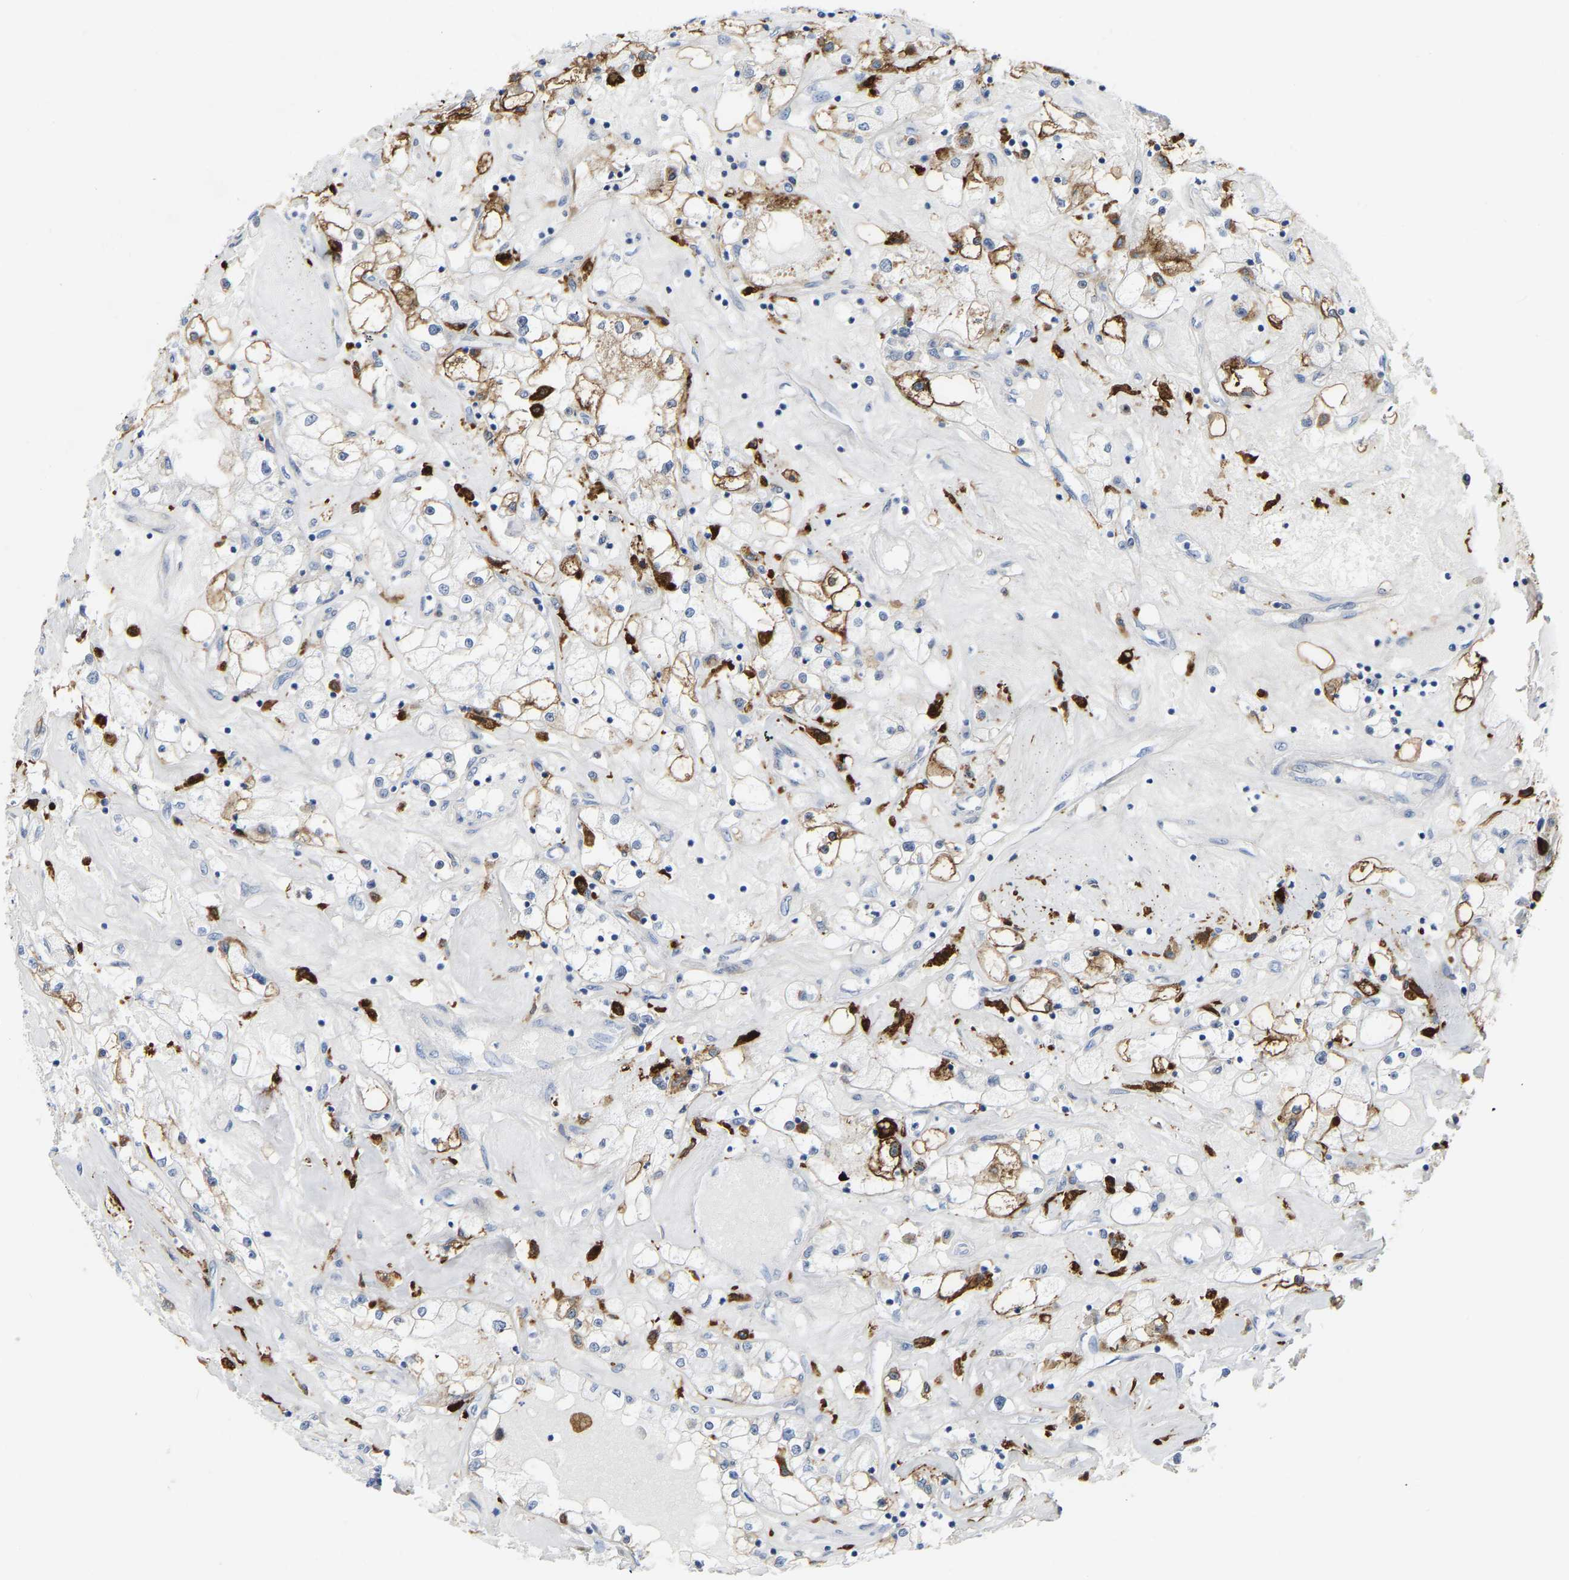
{"staining": {"intensity": "moderate", "quantity": "25%-75%", "location": "cytoplasmic/membranous"}, "tissue": "renal cancer", "cell_type": "Tumor cells", "image_type": "cancer", "snomed": [{"axis": "morphology", "description": "Adenocarcinoma, NOS"}, {"axis": "topography", "description": "Kidney"}], "caption": "A brown stain labels moderate cytoplasmic/membranous staining of a protein in human renal cancer tumor cells.", "gene": "ABTB2", "patient": {"sex": "male", "age": 56}}